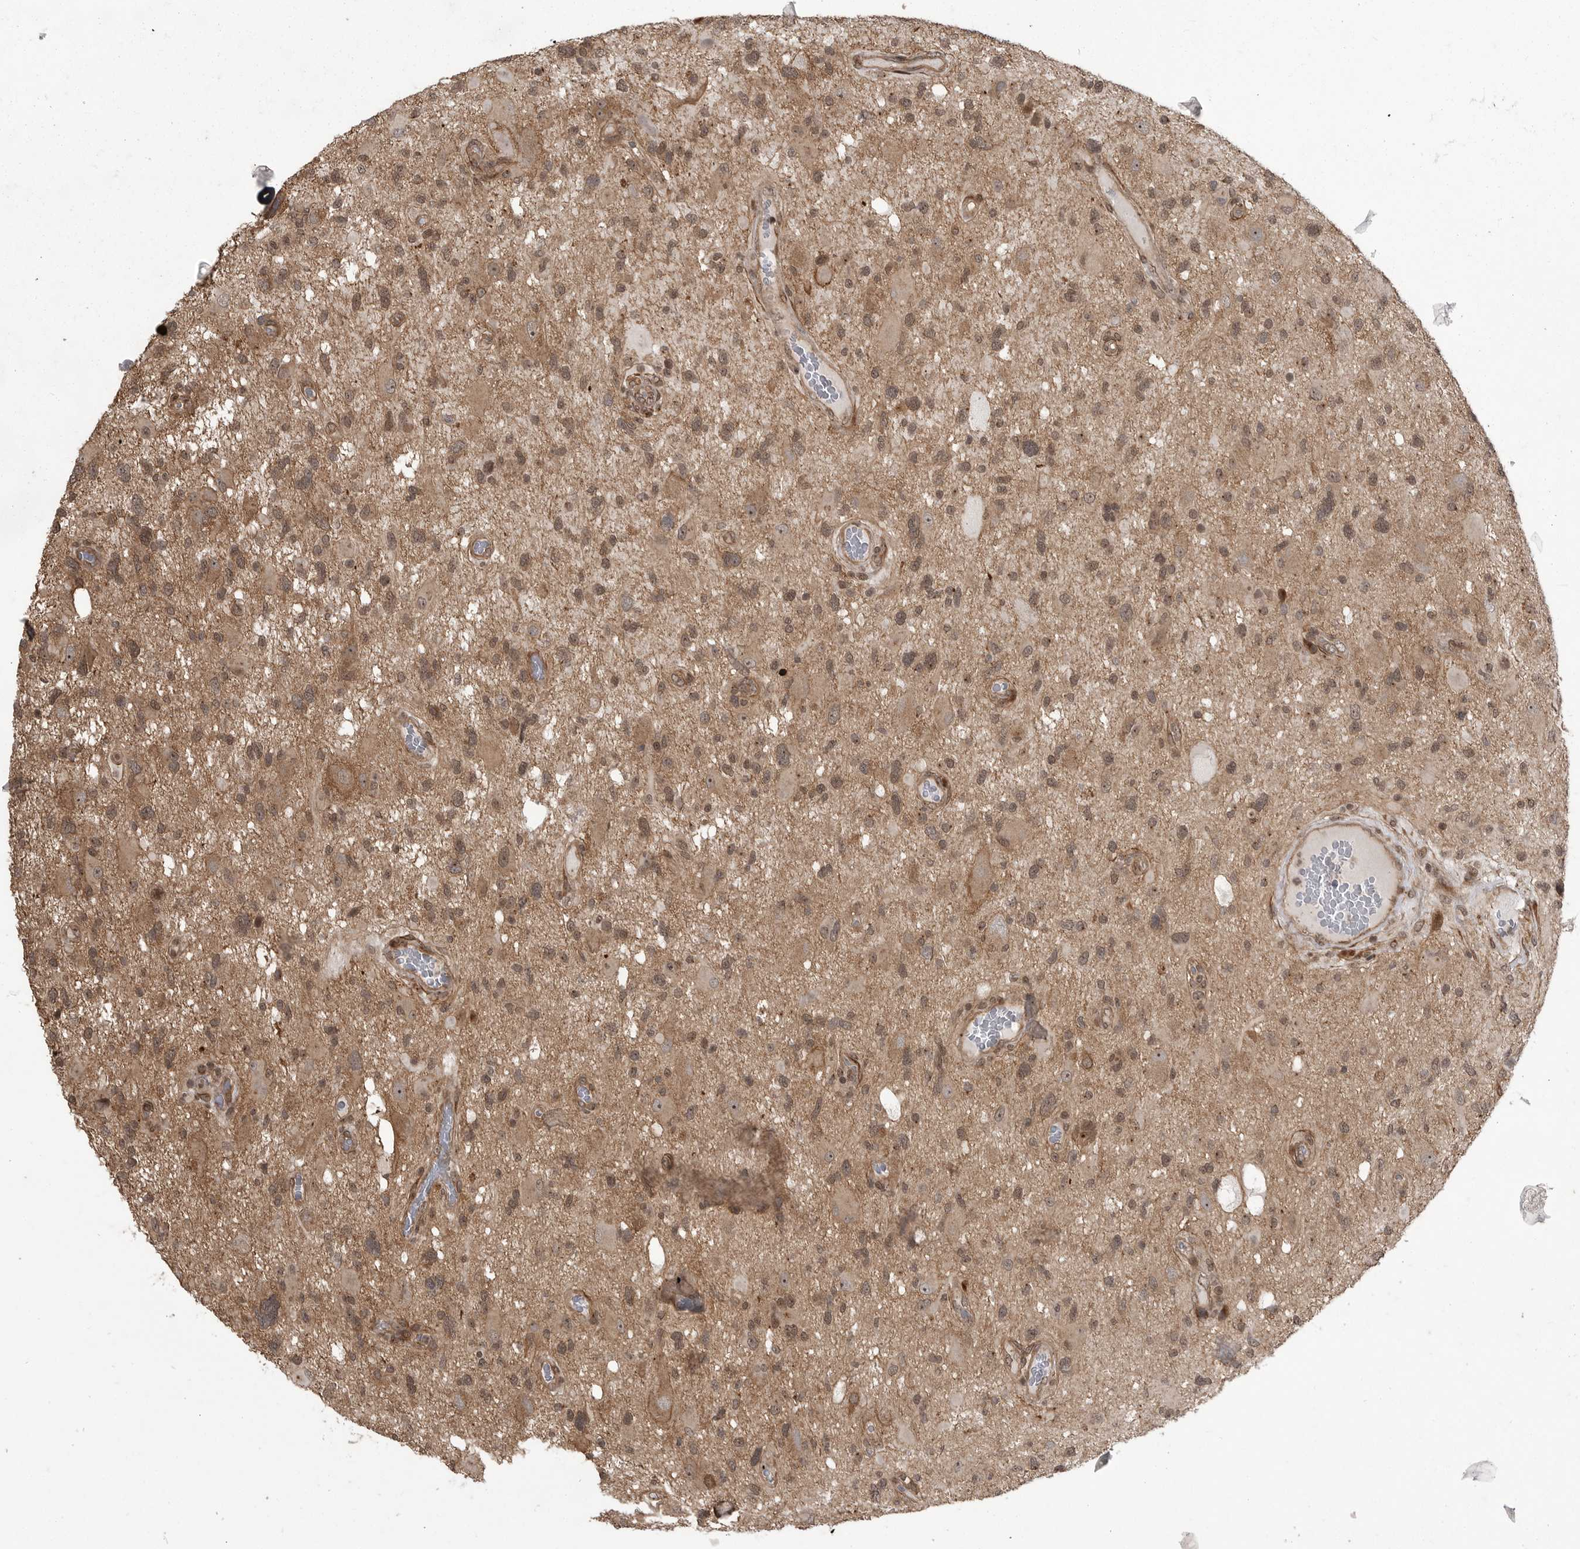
{"staining": {"intensity": "moderate", "quantity": ">75%", "location": "cytoplasmic/membranous,nuclear"}, "tissue": "glioma", "cell_type": "Tumor cells", "image_type": "cancer", "snomed": [{"axis": "morphology", "description": "Glioma, malignant, High grade"}, {"axis": "topography", "description": "Brain"}], "caption": "Human glioma stained with a brown dye reveals moderate cytoplasmic/membranous and nuclear positive positivity in about >75% of tumor cells.", "gene": "DNAJC8", "patient": {"sex": "male", "age": 33}}